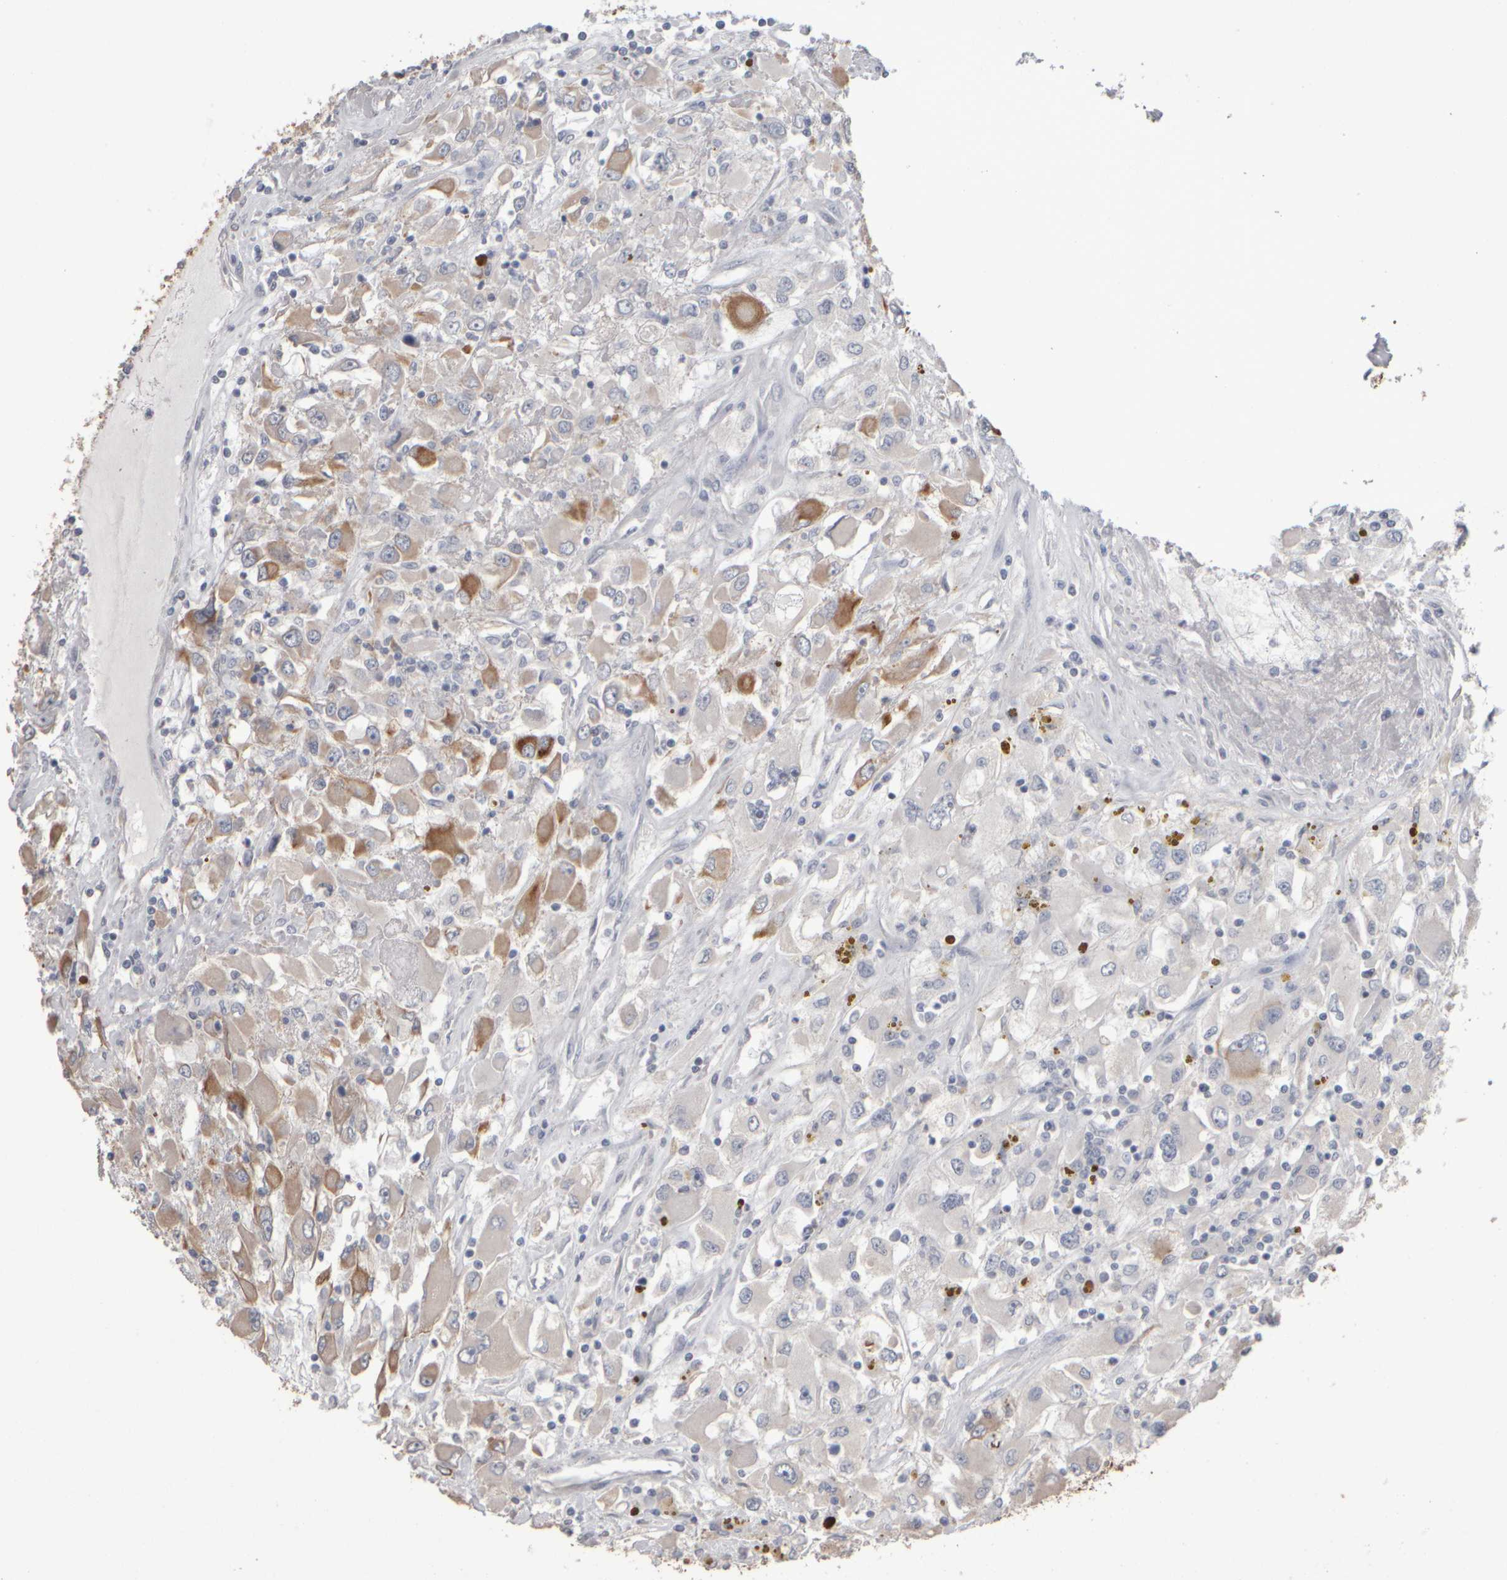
{"staining": {"intensity": "moderate", "quantity": "<25%", "location": "cytoplasmic/membranous"}, "tissue": "renal cancer", "cell_type": "Tumor cells", "image_type": "cancer", "snomed": [{"axis": "morphology", "description": "Adenocarcinoma, NOS"}, {"axis": "topography", "description": "Kidney"}], "caption": "Immunohistochemical staining of renal cancer (adenocarcinoma) shows moderate cytoplasmic/membranous protein staining in about <25% of tumor cells. Nuclei are stained in blue.", "gene": "EPHX2", "patient": {"sex": "female", "age": 52}}